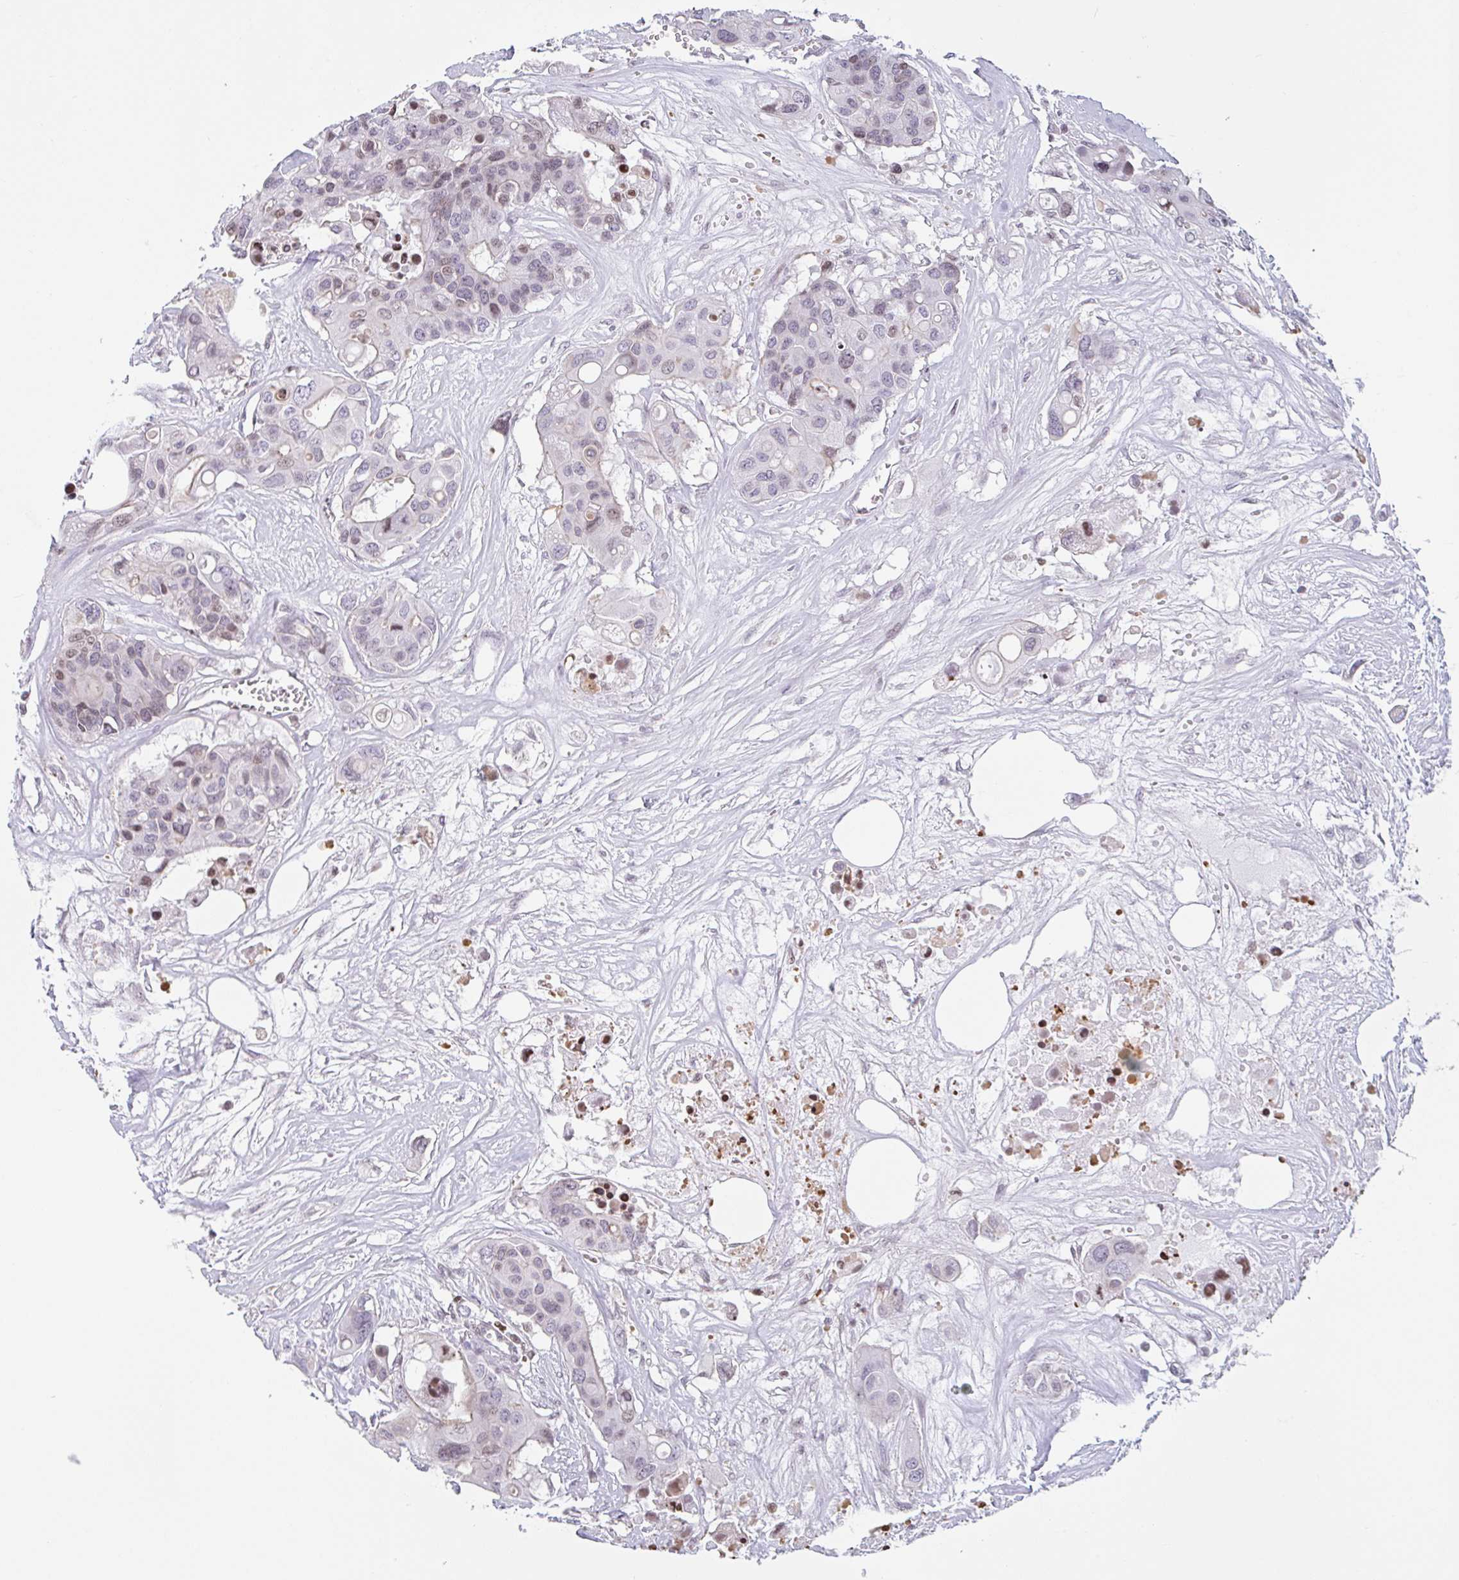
{"staining": {"intensity": "weak", "quantity": "25%-75%", "location": "nuclear"}, "tissue": "colorectal cancer", "cell_type": "Tumor cells", "image_type": "cancer", "snomed": [{"axis": "morphology", "description": "Adenocarcinoma, NOS"}, {"axis": "topography", "description": "Colon"}], "caption": "Protein expression analysis of colorectal cancer shows weak nuclear staining in approximately 25%-75% of tumor cells. Immunohistochemistry (ihc) stains the protein of interest in brown and the nuclei are stained blue.", "gene": "NOL6", "patient": {"sex": "male", "age": 77}}